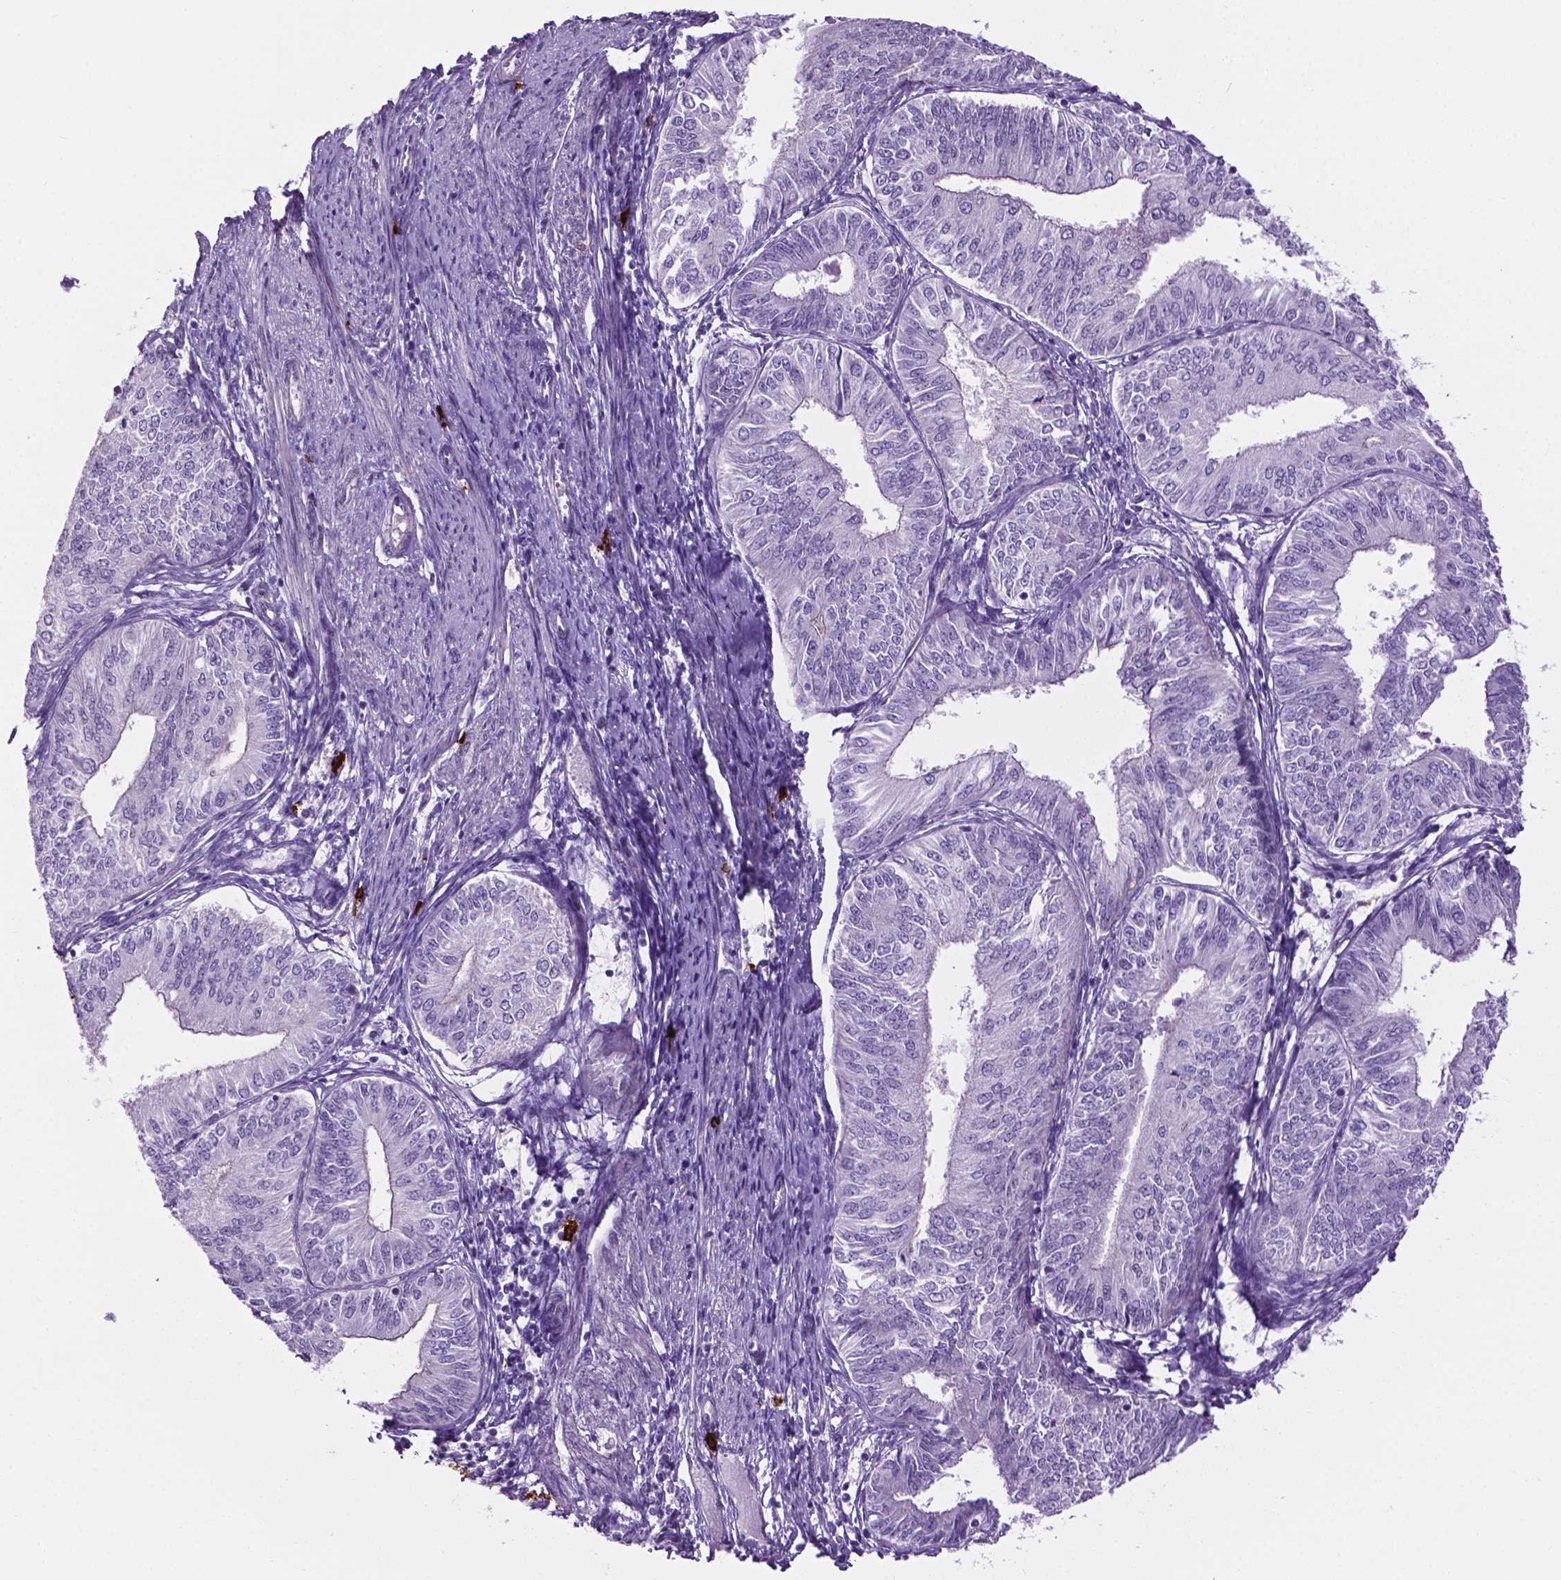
{"staining": {"intensity": "negative", "quantity": "none", "location": "none"}, "tissue": "endometrial cancer", "cell_type": "Tumor cells", "image_type": "cancer", "snomed": [{"axis": "morphology", "description": "Adenocarcinoma, NOS"}, {"axis": "topography", "description": "Endometrium"}], "caption": "This photomicrograph is of adenocarcinoma (endometrial) stained with IHC to label a protein in brown with the nuclei are counter-stained blue. There is no expression in tumor cells. Brightfield microscopy of immunohistochemistry (IHC) stained with DAB (brown) and hematoxylin (blue), captured at high magnification.", "gene": "SPECC1L", "patient": {"sex": "female", "age": 58}}